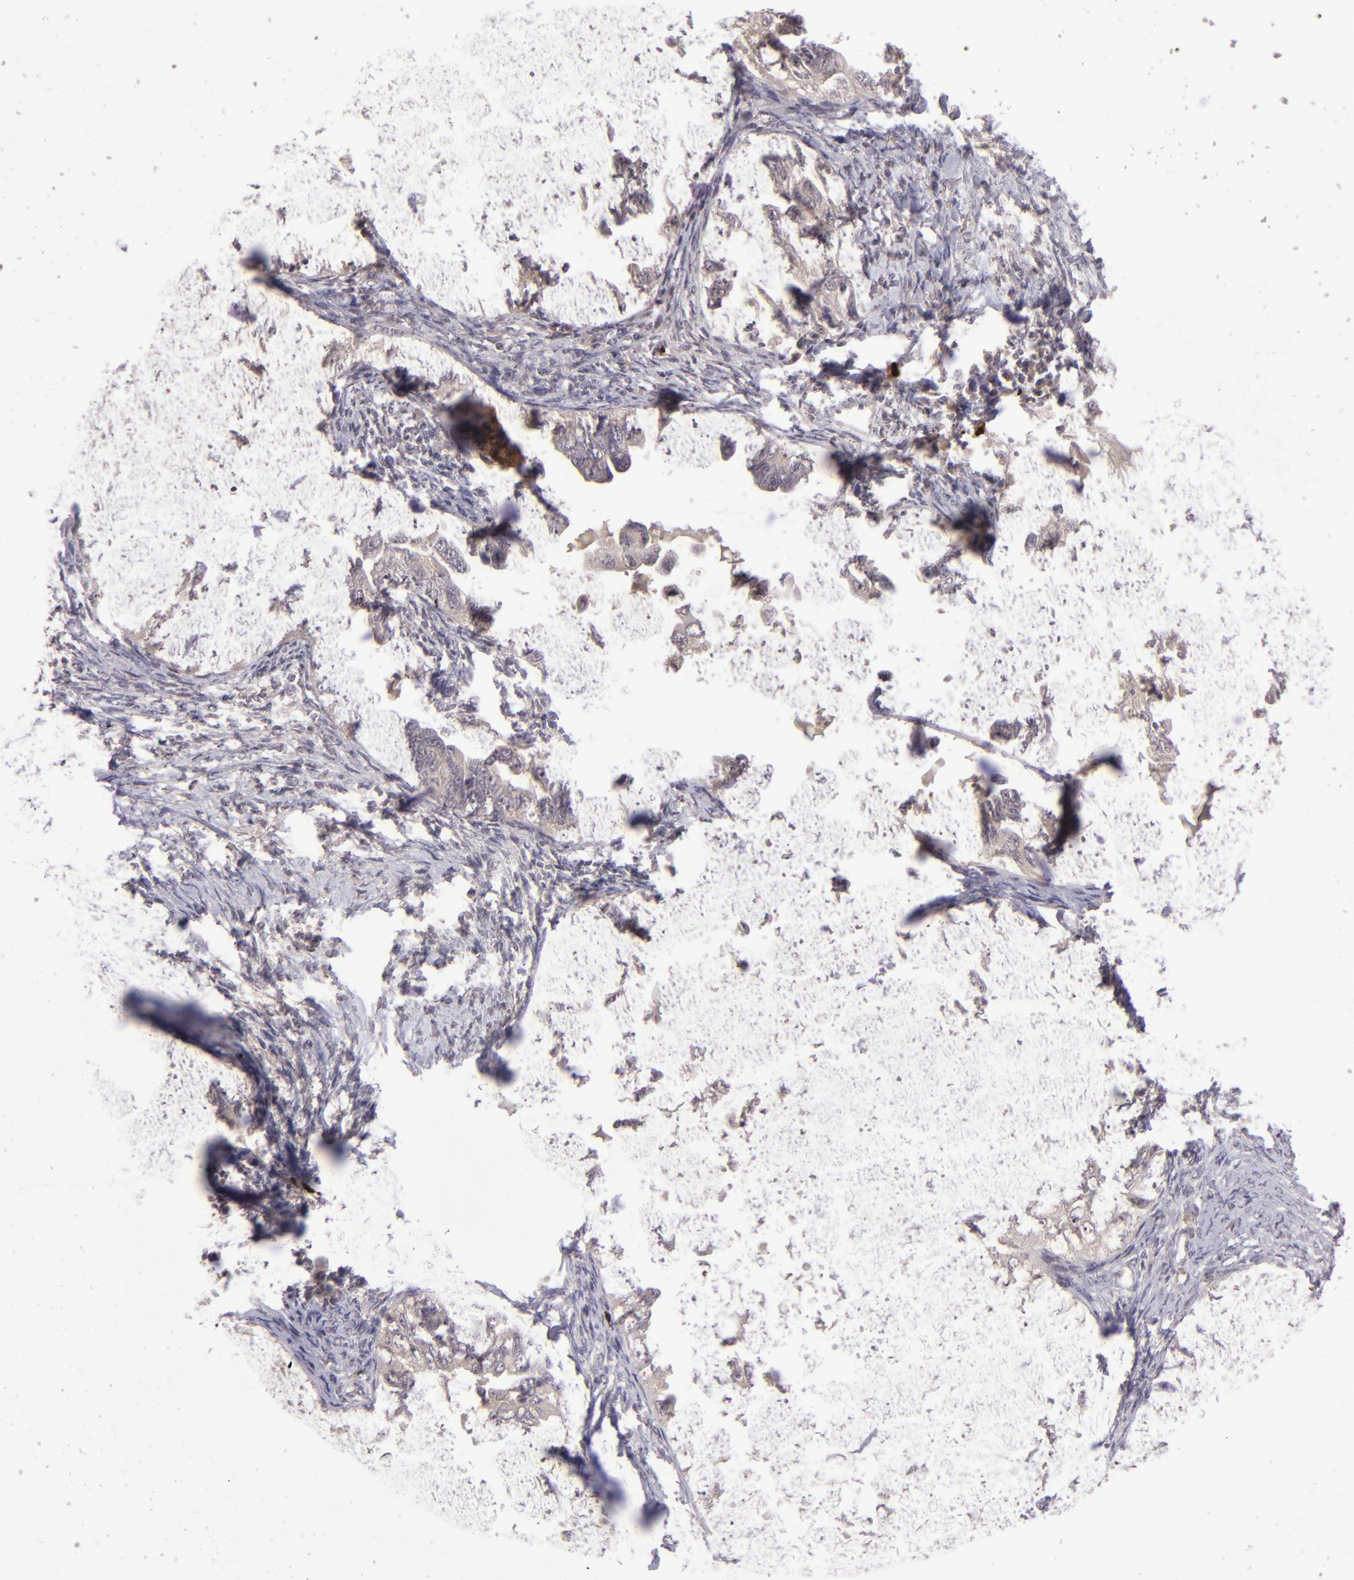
{"staining": {"intensity": "weak", "quantity": ">75%", "location": "cytoplasmic/membranous"}, "tissue": "ovarian cancer", "cell_type": "Tumor cells", "image_type": "cancer", "snomed": [{"axis": "morphology", "description": "Cystadenocarcinoma, serous, NOS"}, {"axis": "topography", "description": "Ovary"}], "caption": "Brown immunohistochemical staining in serous cystadenocarcinoma (ovarian) exhibits weak cytoplasmic/membranous expression in approximately >75% of tumor cells.", "gene": "PCNX4", "patient": {"sex": "female", "age": 82}}